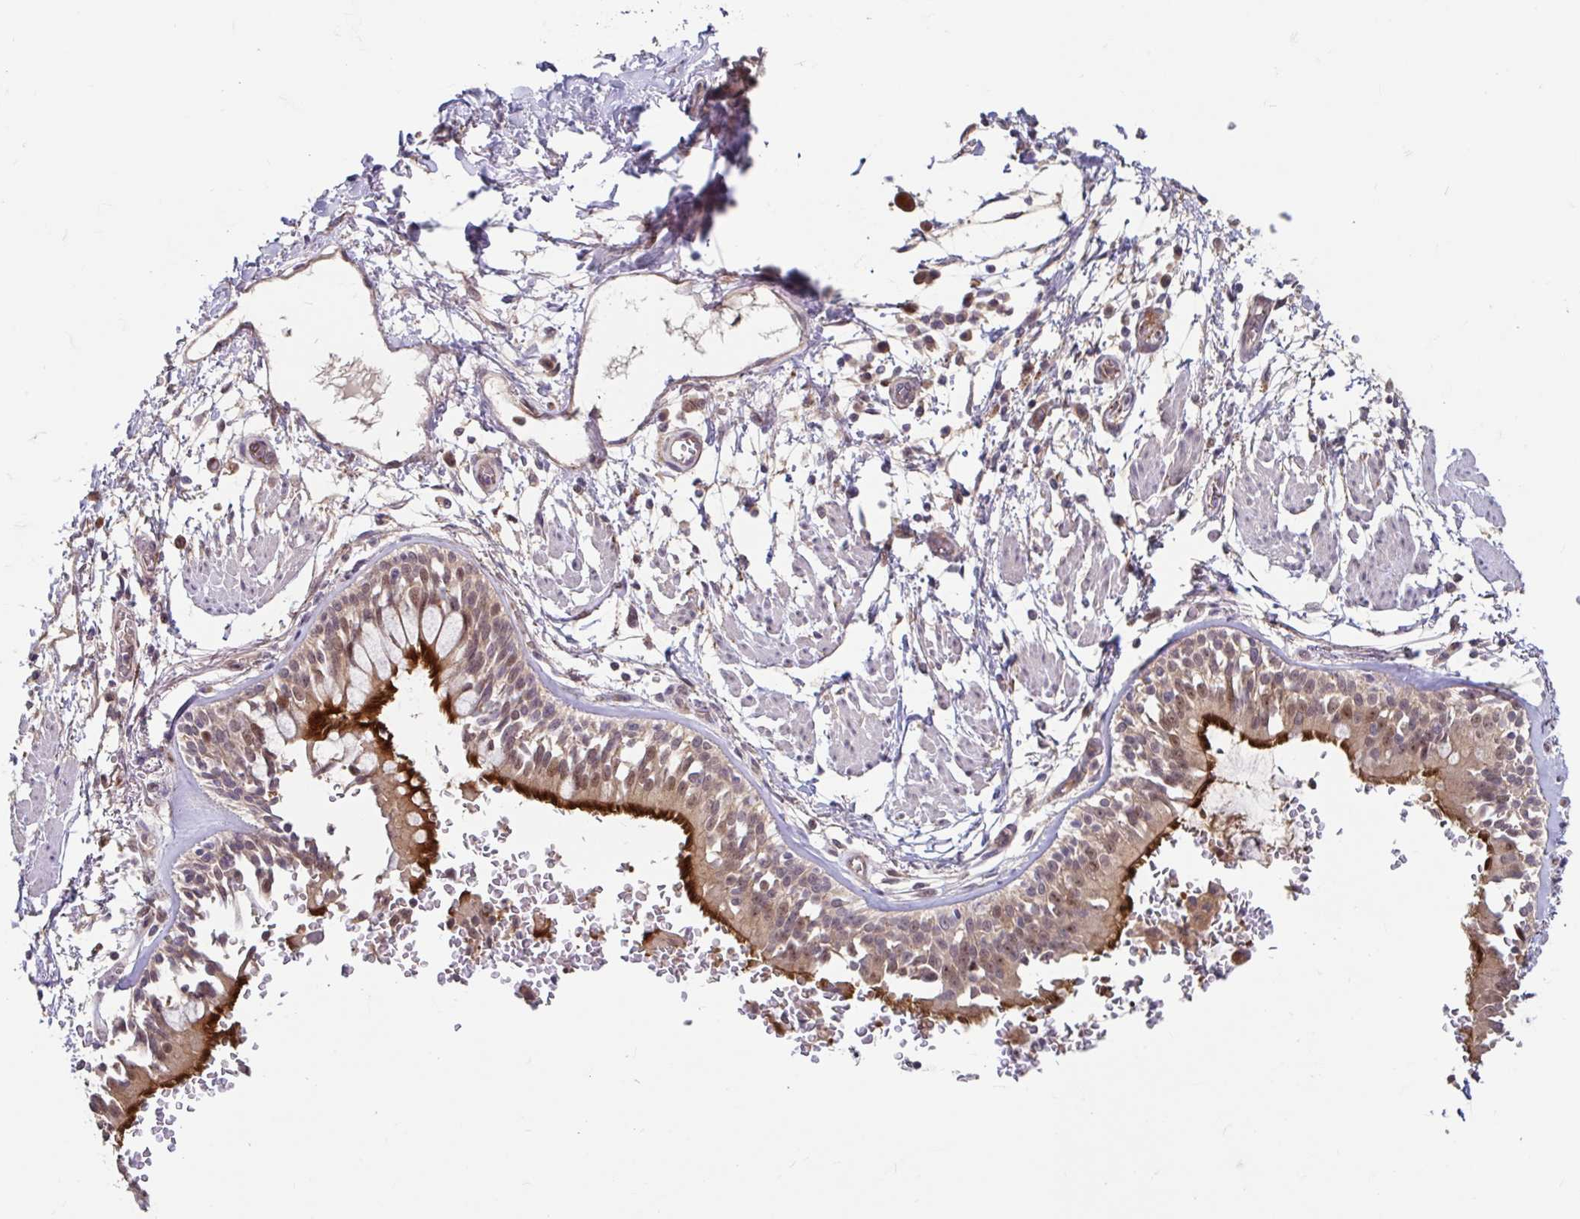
{"staining": {"intensity": "weak", "quantity": "<25%", "location": "cytoplasmic/membranous"}, "tissue": "adipose tissue", "cell_type": "Adipocytes", "image_type": "normal", "snomed": [{"axis": "morphology", "description": "Normal tissue, NOS"}, {"axis": "morphology", "description": "Degeneration, NOS"}, {"axis": "topography", "description": "Cartilage tissue"}, {"axis": "topography", "description": "Lung"}], "caption": "Protein analysis of normal adipose tissue shows no significant expression in adipocytes. The staining is performed using DAB (3,3'-diaminobenzidine) brown chromogen with nuclei counter-stained in using hematoxylin.", "gene": "STYXL1", "patient": {"sex": "female", "age": 61}}